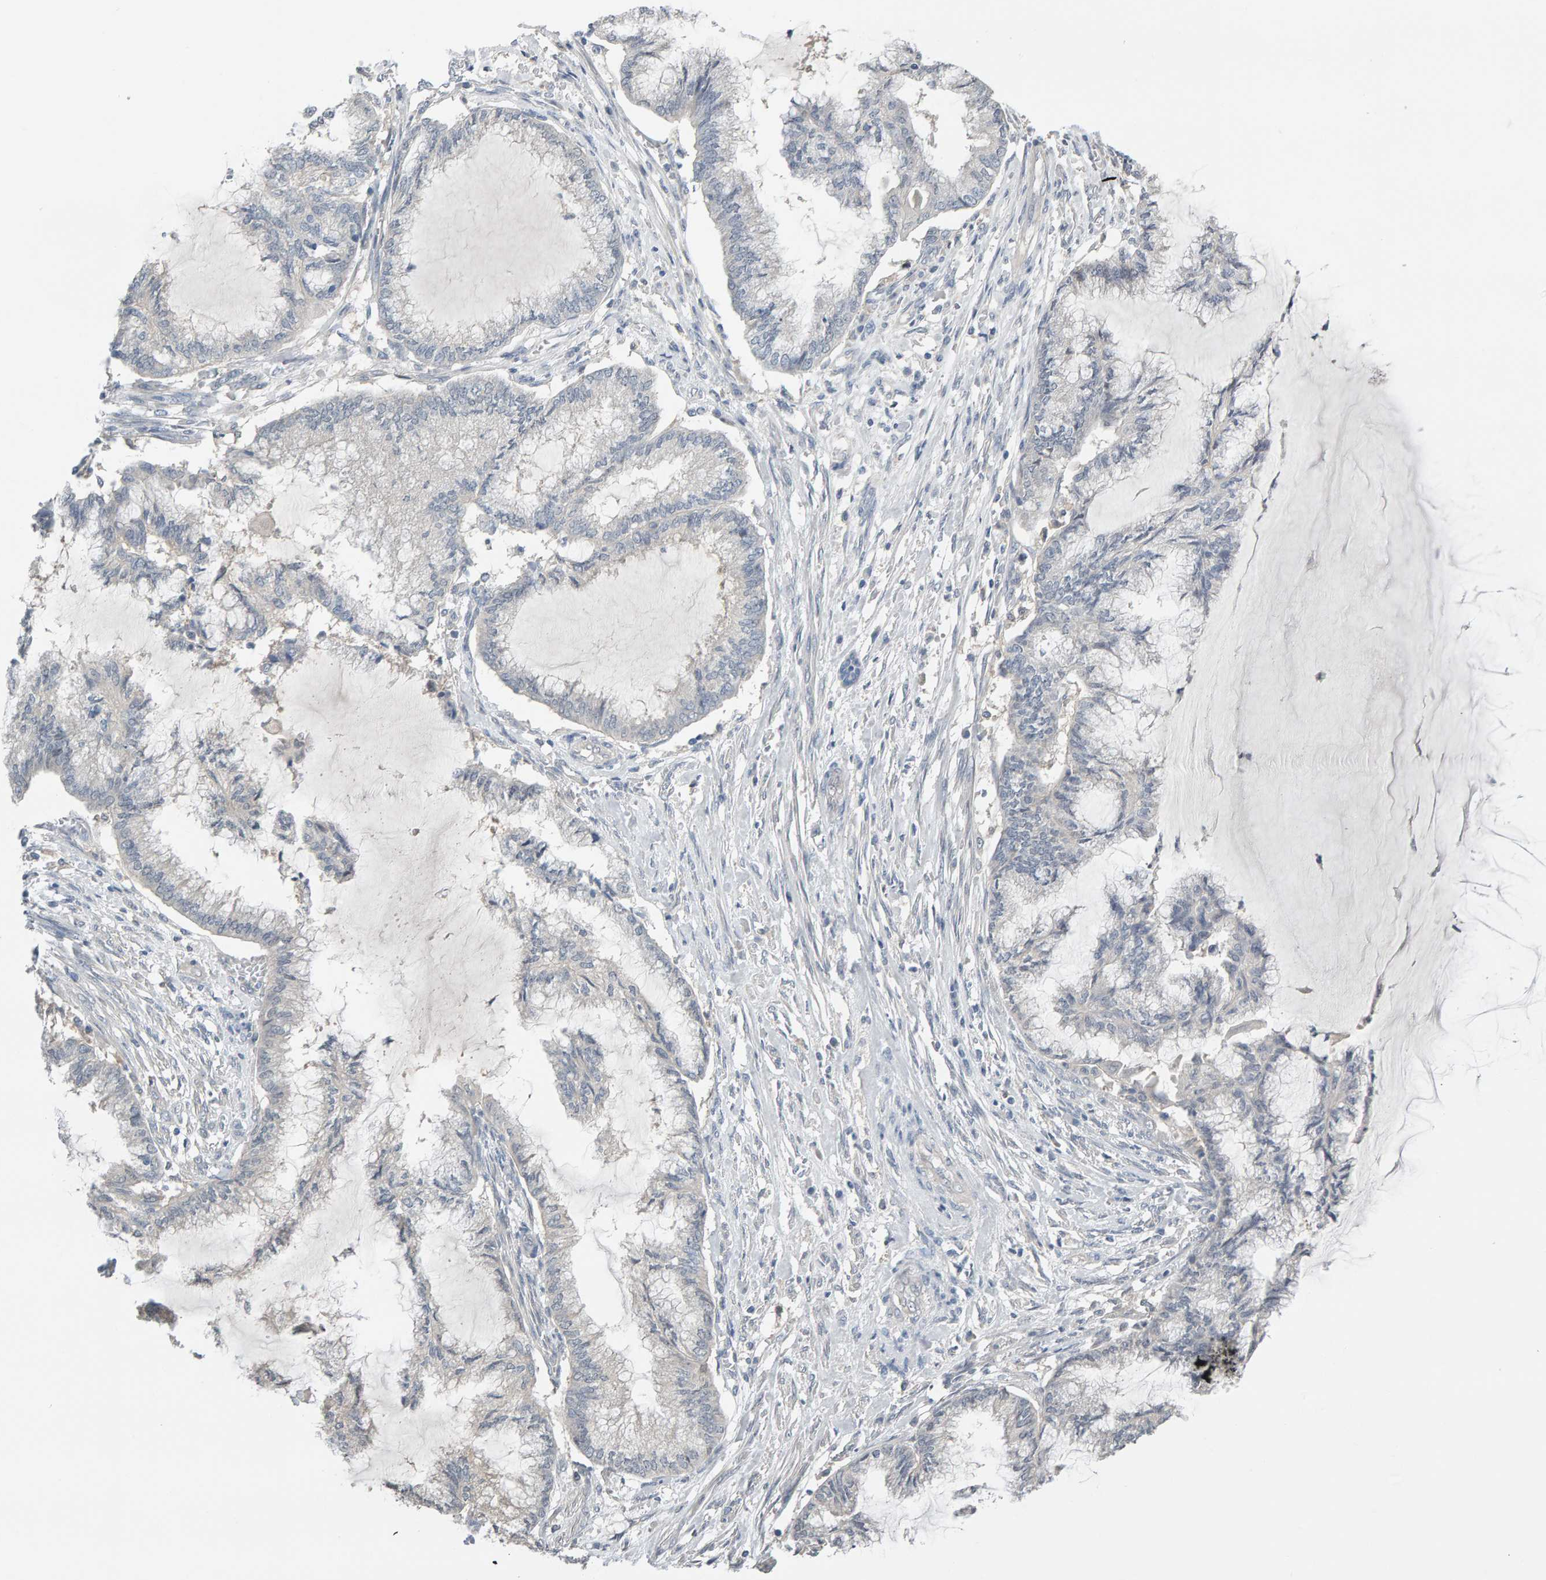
{"staining": {"intensity": "negative", "quantity": "none", "location": "none"}, "tissue": "endometrial cancer", "cell_type": "Tumor cells", "image_type": "cancer", "snomed": [{"axis": "morphology", "description": "Adenocarcinoma, NOS"}, {"axis": "topography", "description": "Endometrium"}], "caption": "Adenocarcinoma (endometrial) was stained to show a protein in brown. There is no significant staining in tumor cells.", "gene": "GFUS", "patient": {"sex": "female", "age": 86}}